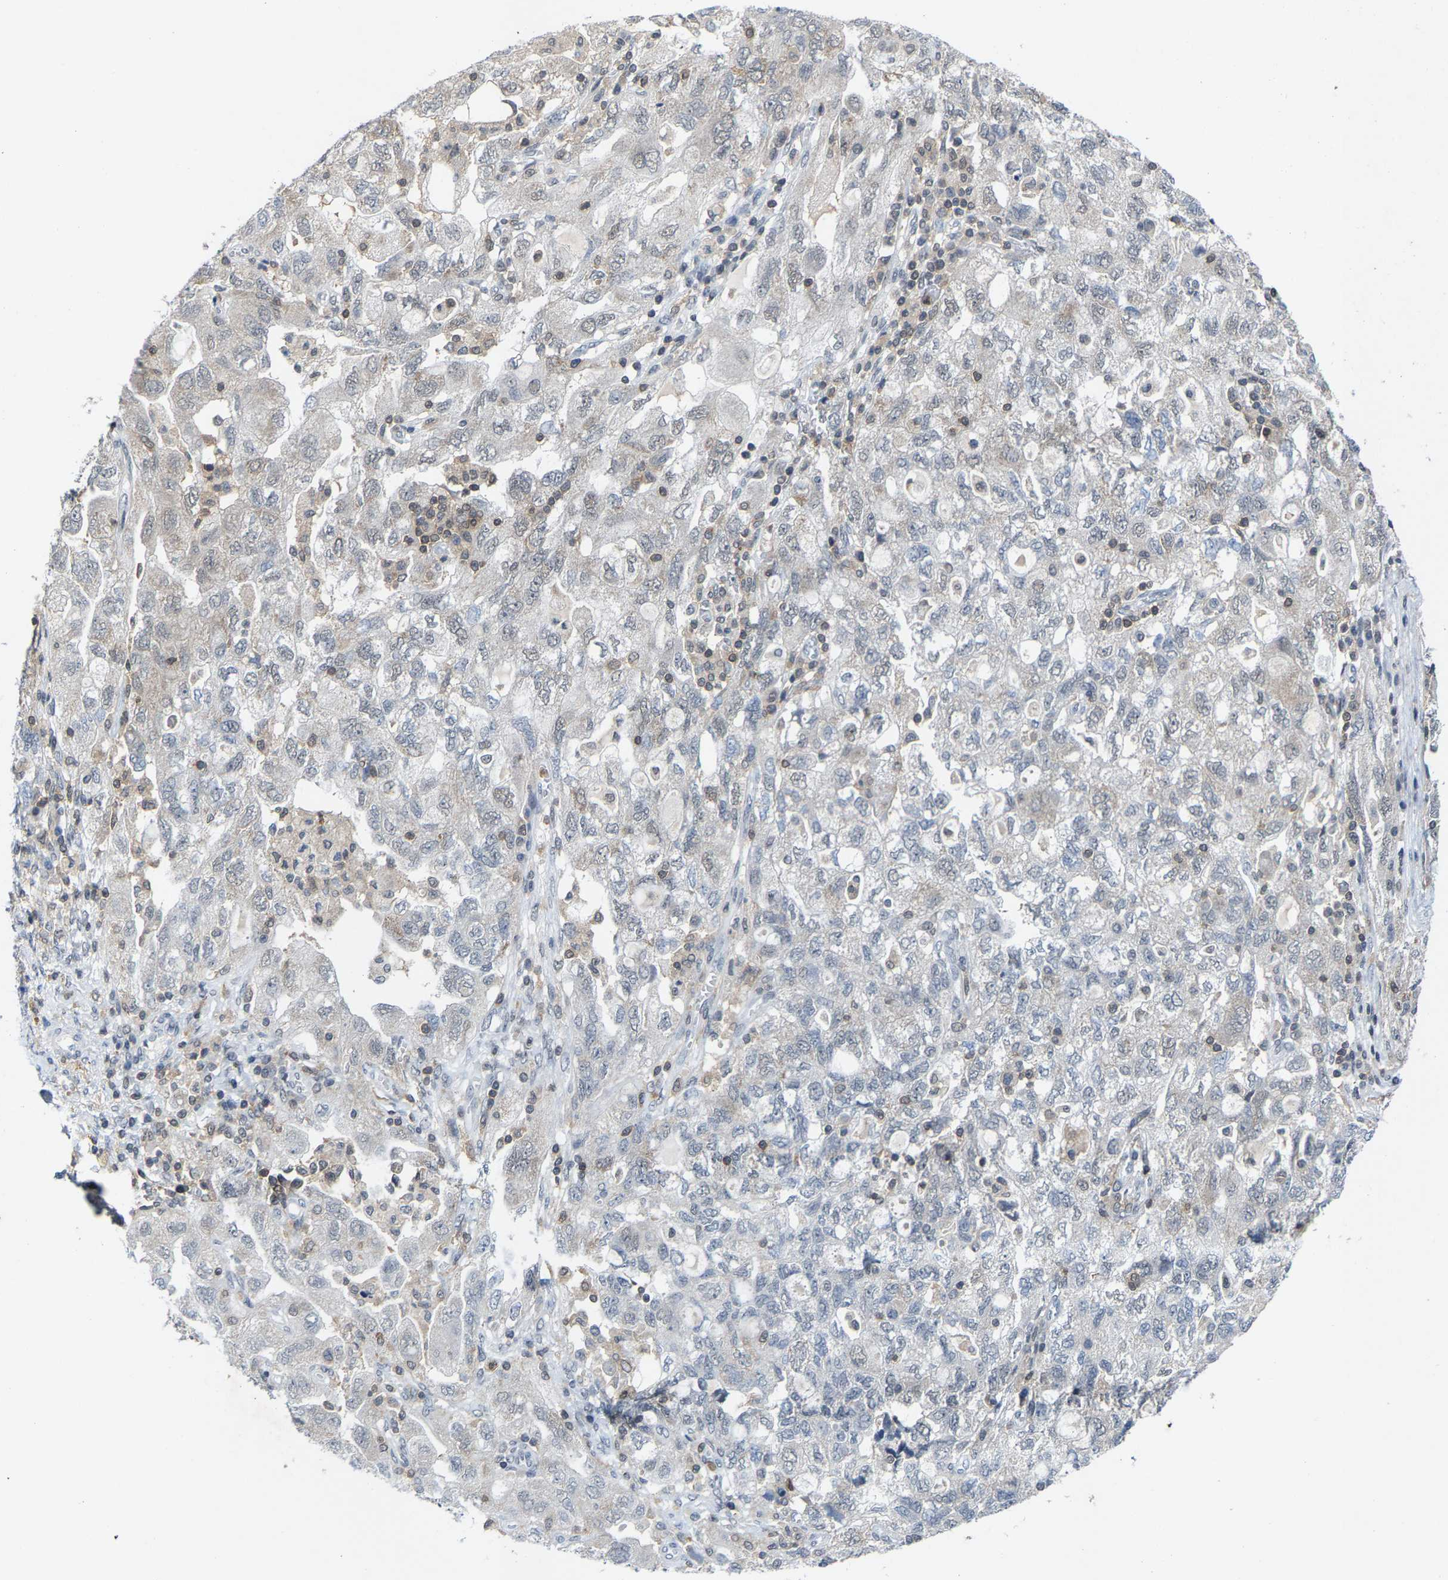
{"staining": {"intensity": "negative", "quantity": "none", "location": "none"}, "tissue": "ovarian cancer", "cell_type": "Tumor cells", "image_type": "cancer", "snomed": [{"axis": "morphology", "description": "Carcinoma, NOS"}, {"axis": "morphology", "description": "Cystadenocarcinoma, serous, NOS"}, {"axis": "topography", "description": "Ovary"}], "caption": "Tumor cells are negative for protein expression in human ovarian serous cystadenocarcinoma.", "gene": "FGD3", "patient": {"sex": "female", "age": 69}}